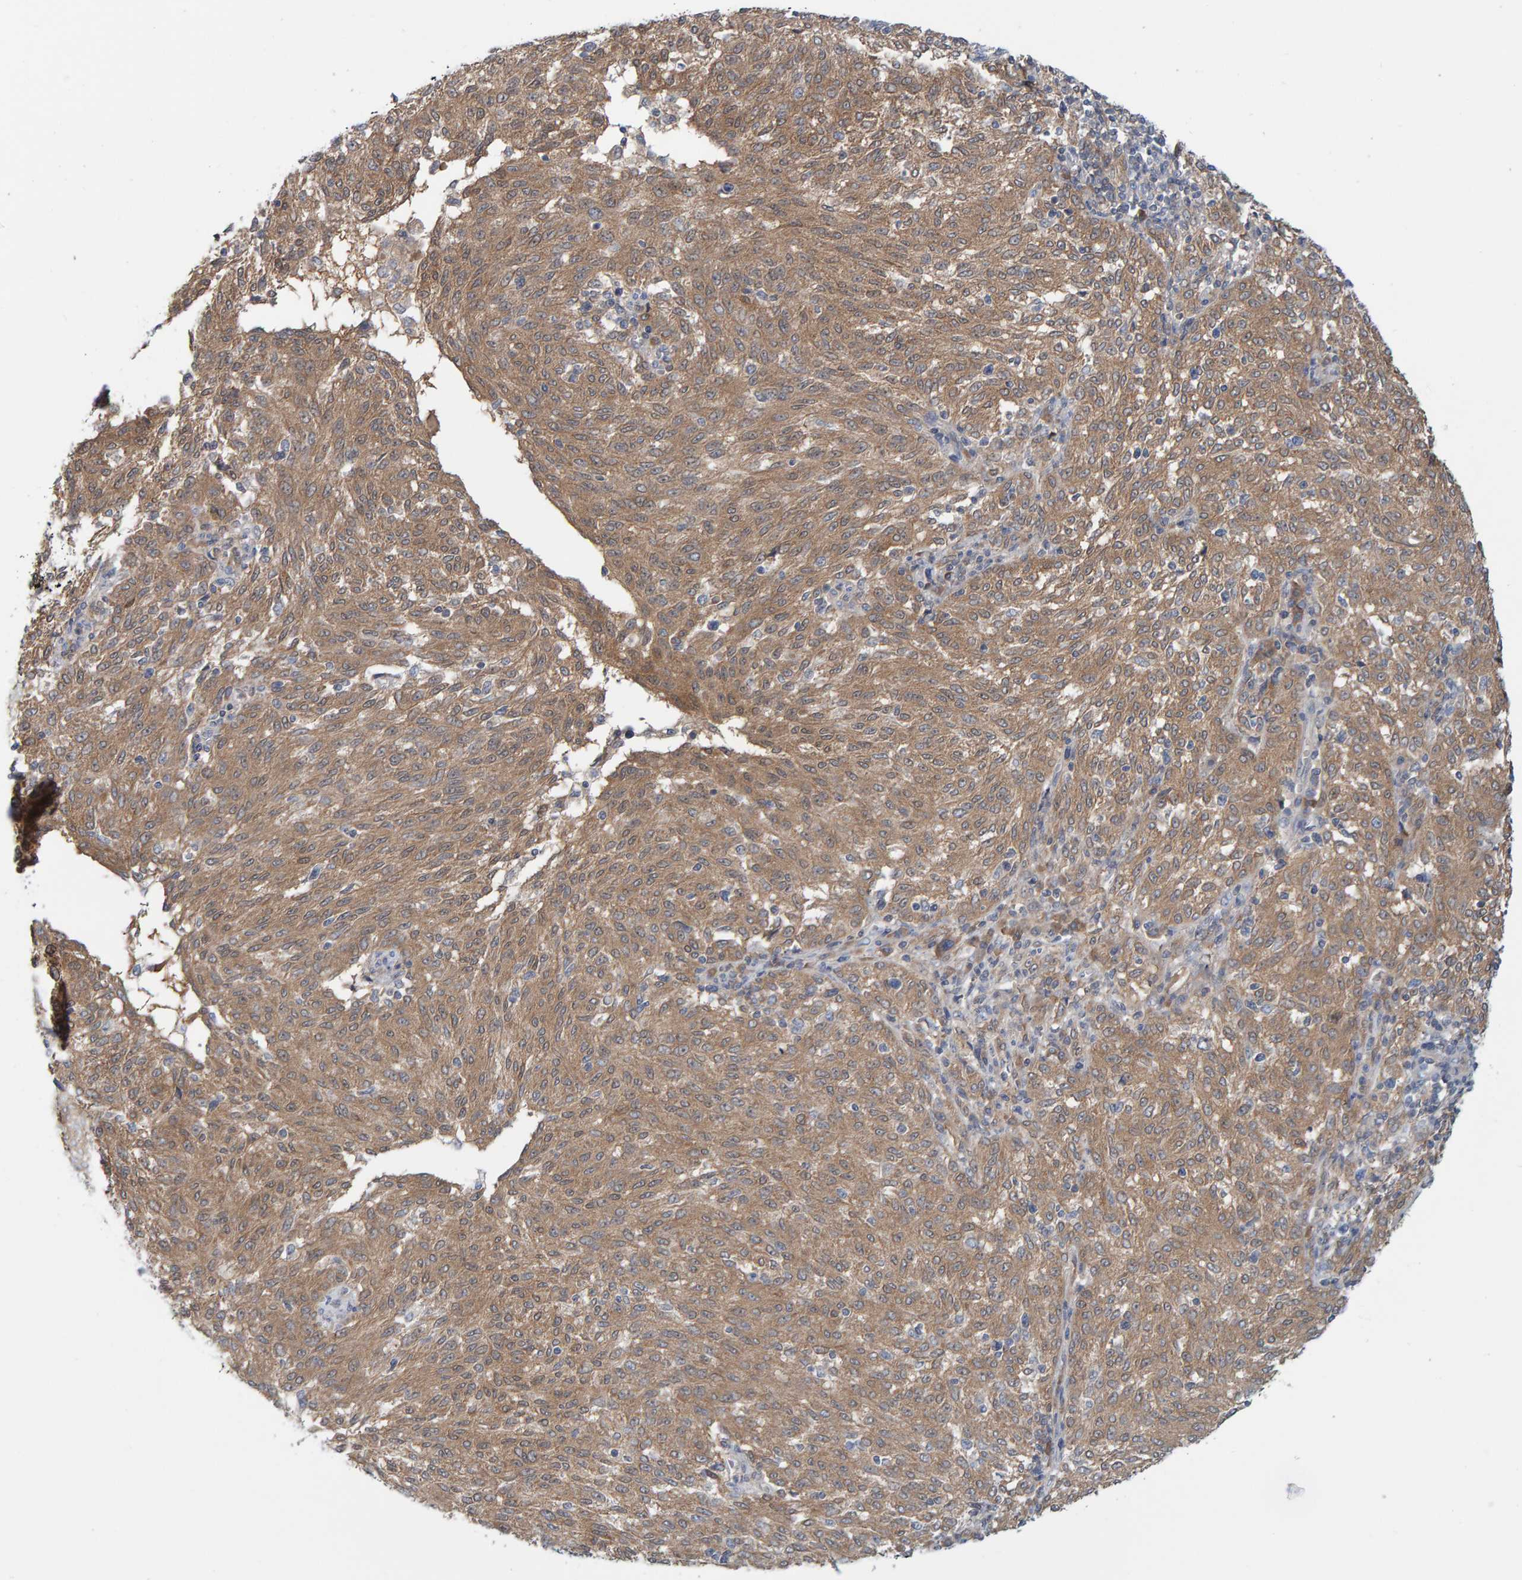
{"staining": {"intensity": "moderate", "quantity": ">75%", "location": "cytoplasmic/membranous"}, "tissue": "melanoma", "cell_type": "Tumor cells", "image_type": "cancer", "snomed": [{"axis": "morphology", "description": "Malignant melanoma, NOS"}, {"axis": "topography", "description": "Skin"}], "caption": "Immunohistochemical staining of malignant melanoma exhibits moderate cytoplasmic/membranous protein staining in about >75% of tumor cells.", "gene": "TATDN1", "patient": {"sex": "female", "age": 72}}